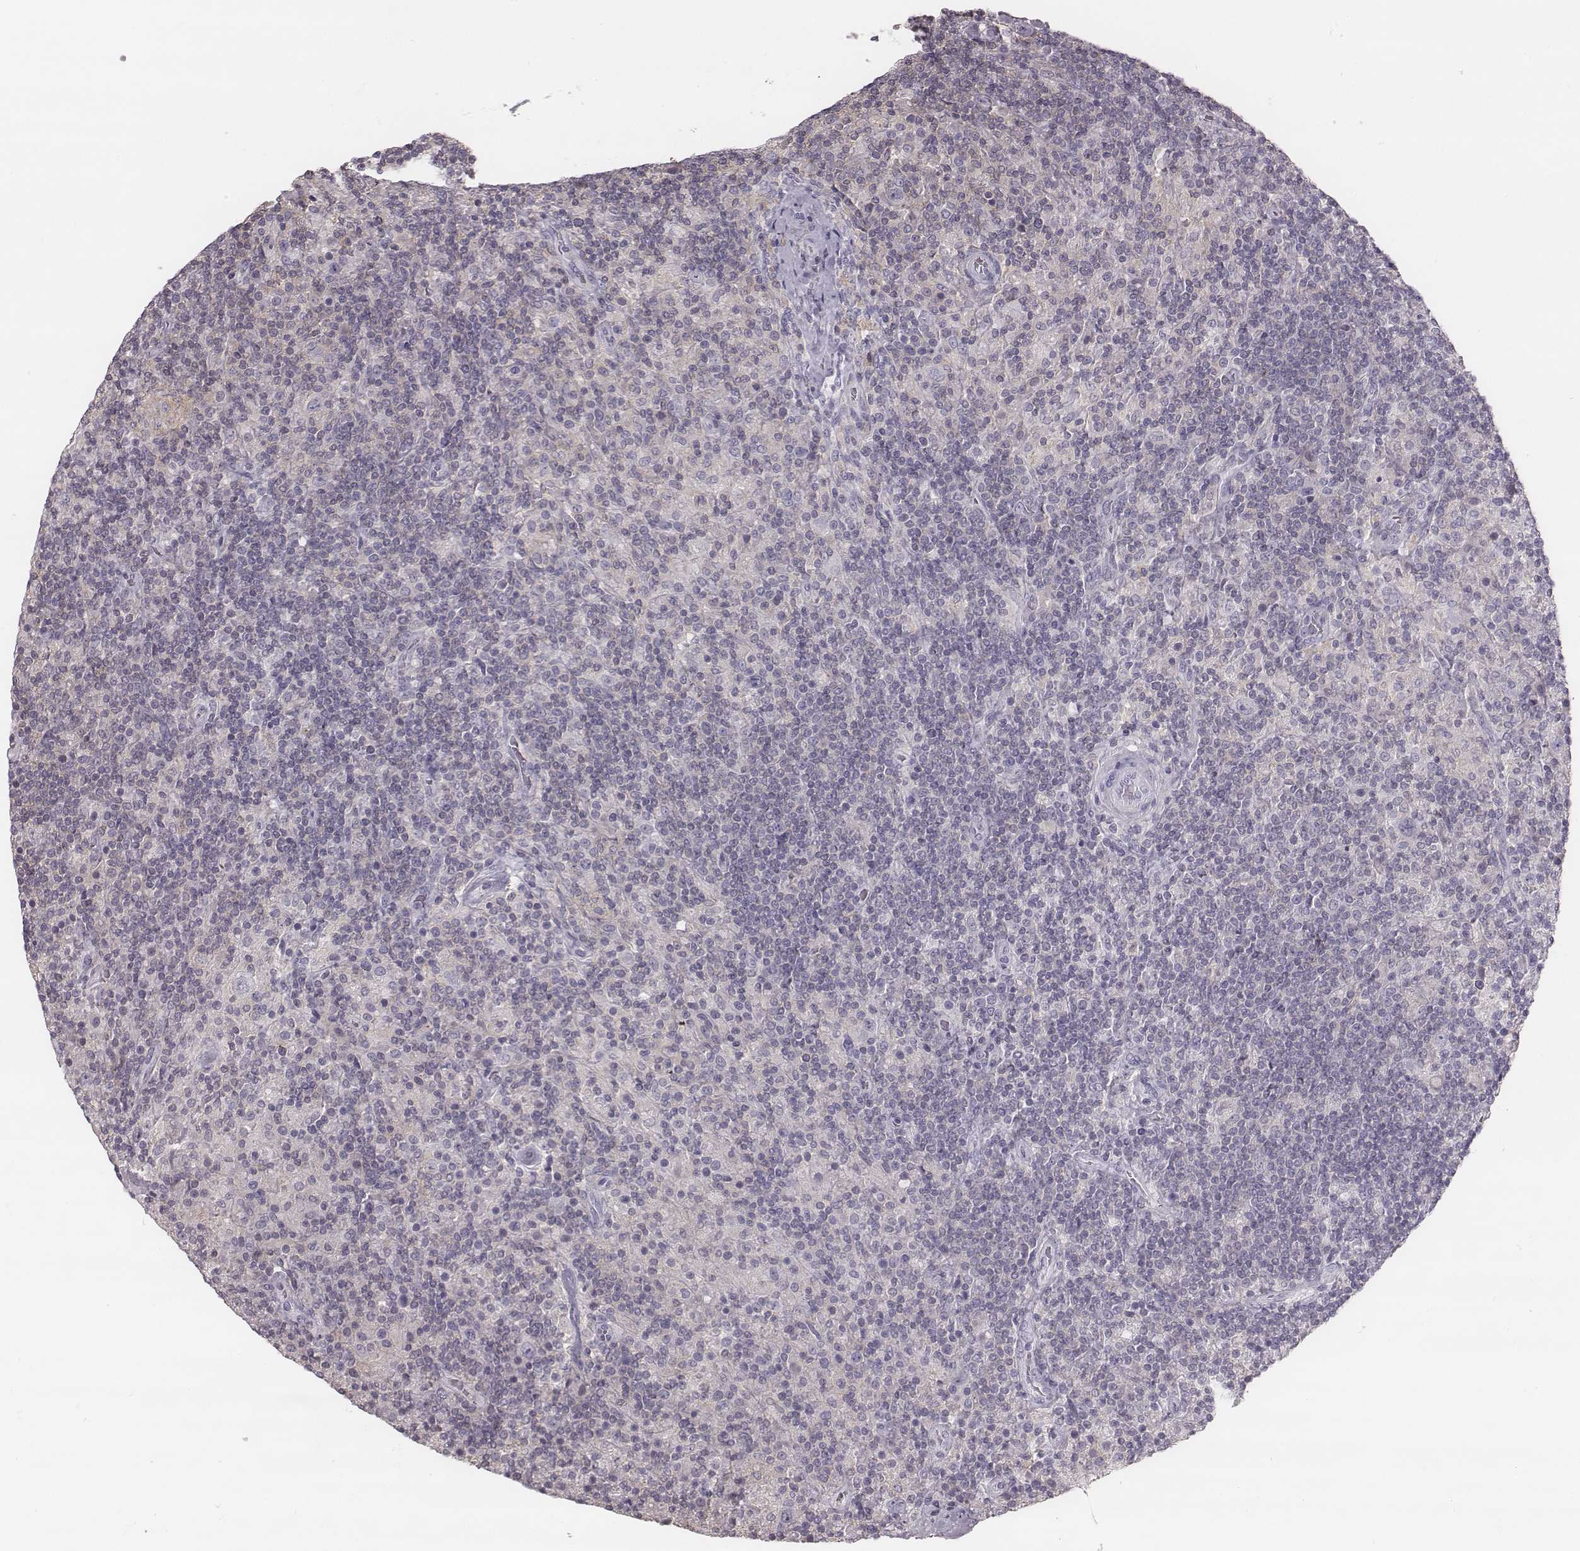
{"staining": {"intensity": "negative", "quantity": "none", "location": "none"}, "tissue": "lymphoma", "cell_type": "Tumor cells", "image_type": "cancer", "snomed": [{"axis": "morphology", "description": "Hodgkin's disease, NOS"}, {"axis": "topography", "description": "Lymph node"}], "caption": "Immunohistochemistry (IHC) of Hodgkin's disease displays no staining in tumor cells.", "gene": "ZNF365", "patient": {"sex": "male", "age": 70}}